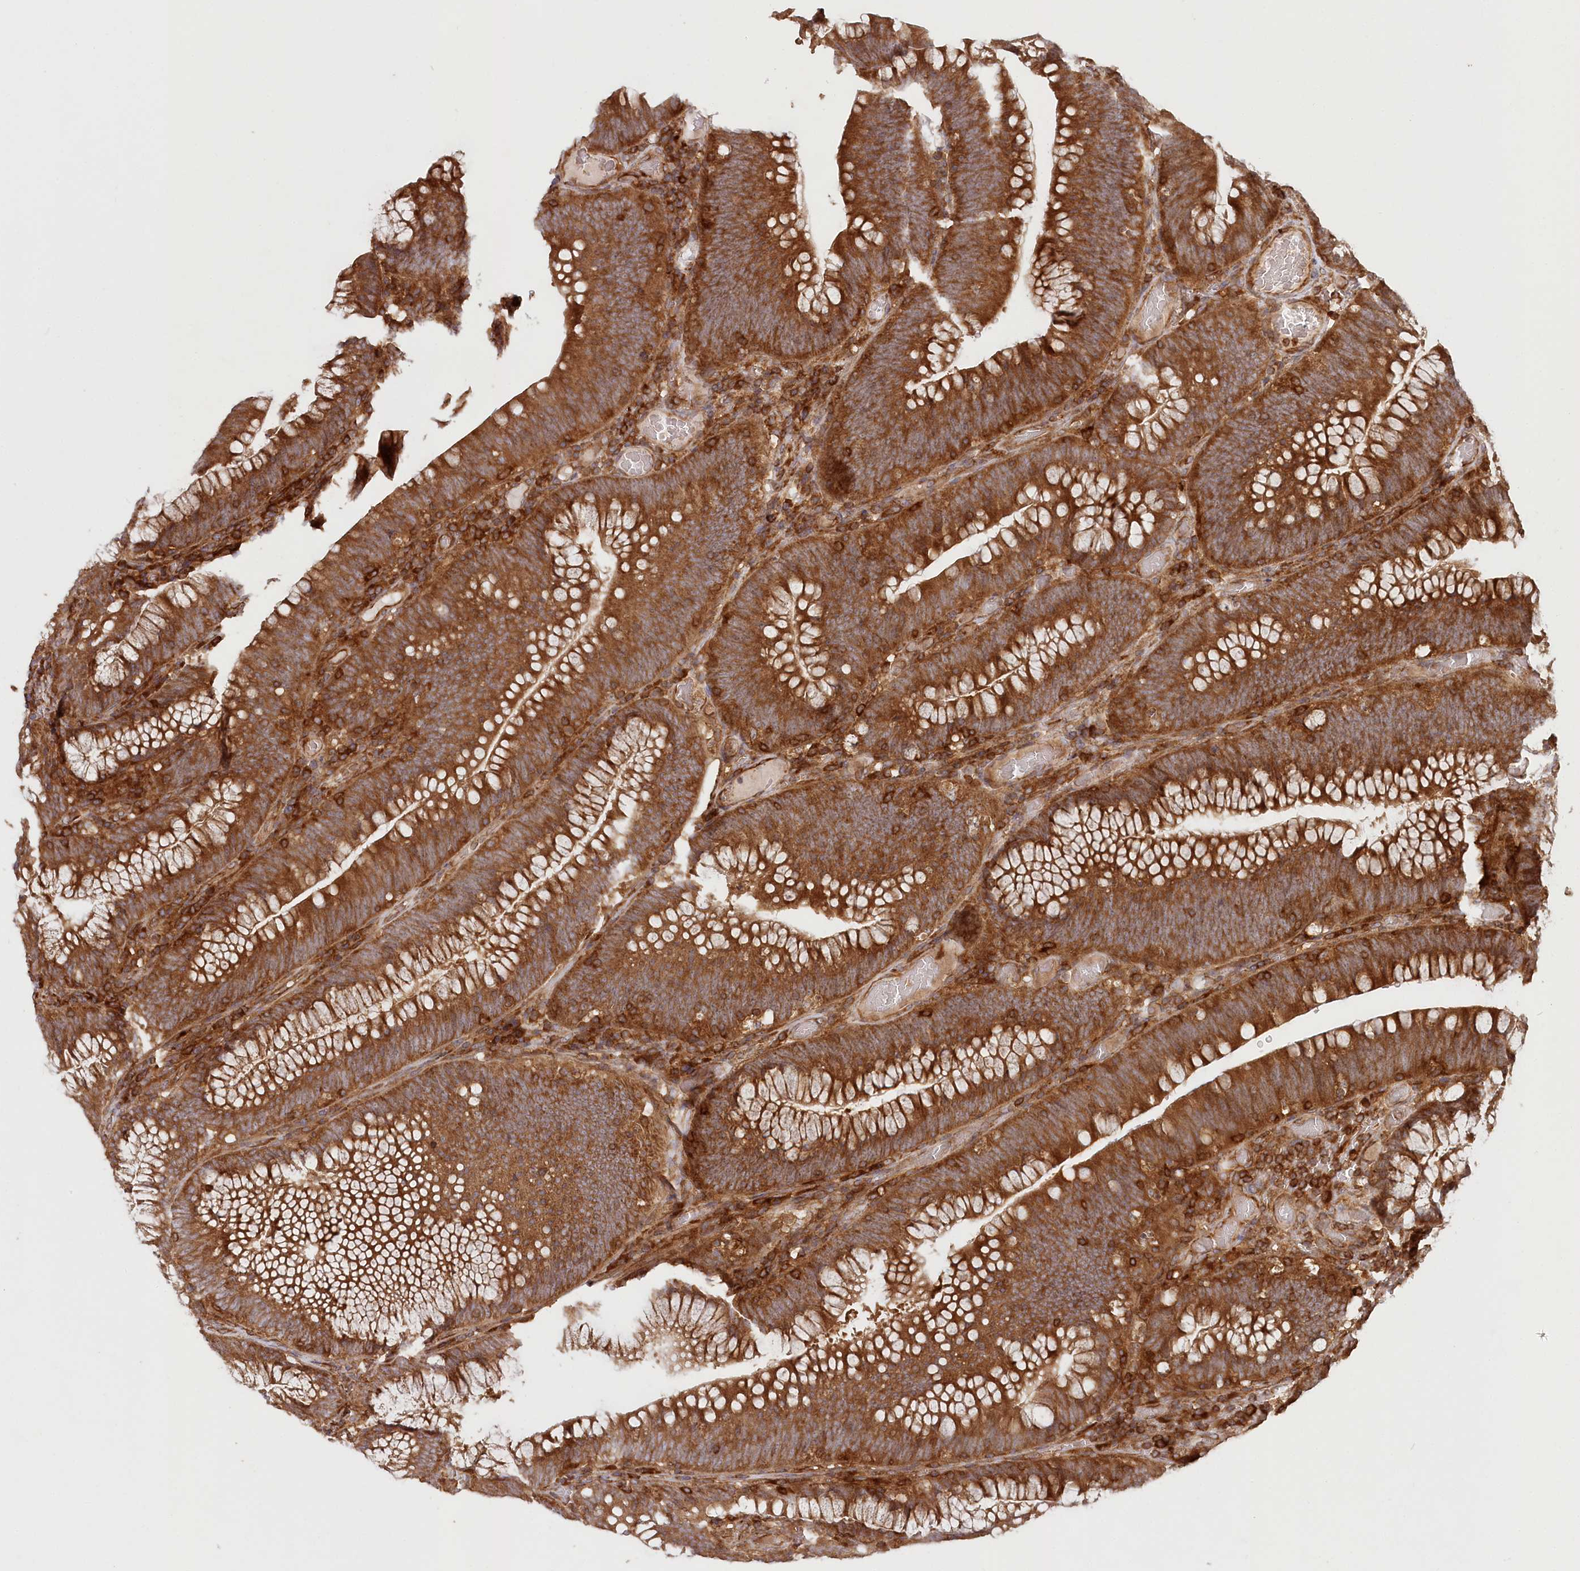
{"staining": {"intensity": "strong", "quantity": ">75%", "location": "cytoplasmic/membranous"}, "tissue": "colorectal cancer", "cell_type": "Tumor cells", "image_type": "cancer", "snomed": [{"axis": "morphology", "description": "Normal tissue, NOS"}, {"axis": "topography", "description": "Colon"}], "caption": "Human colorectal cancer stained with a protein marker exhibits strong staining in tumor cells.", "gene": "PAIP2", "patient": {"sex": "female", "age": 82}}